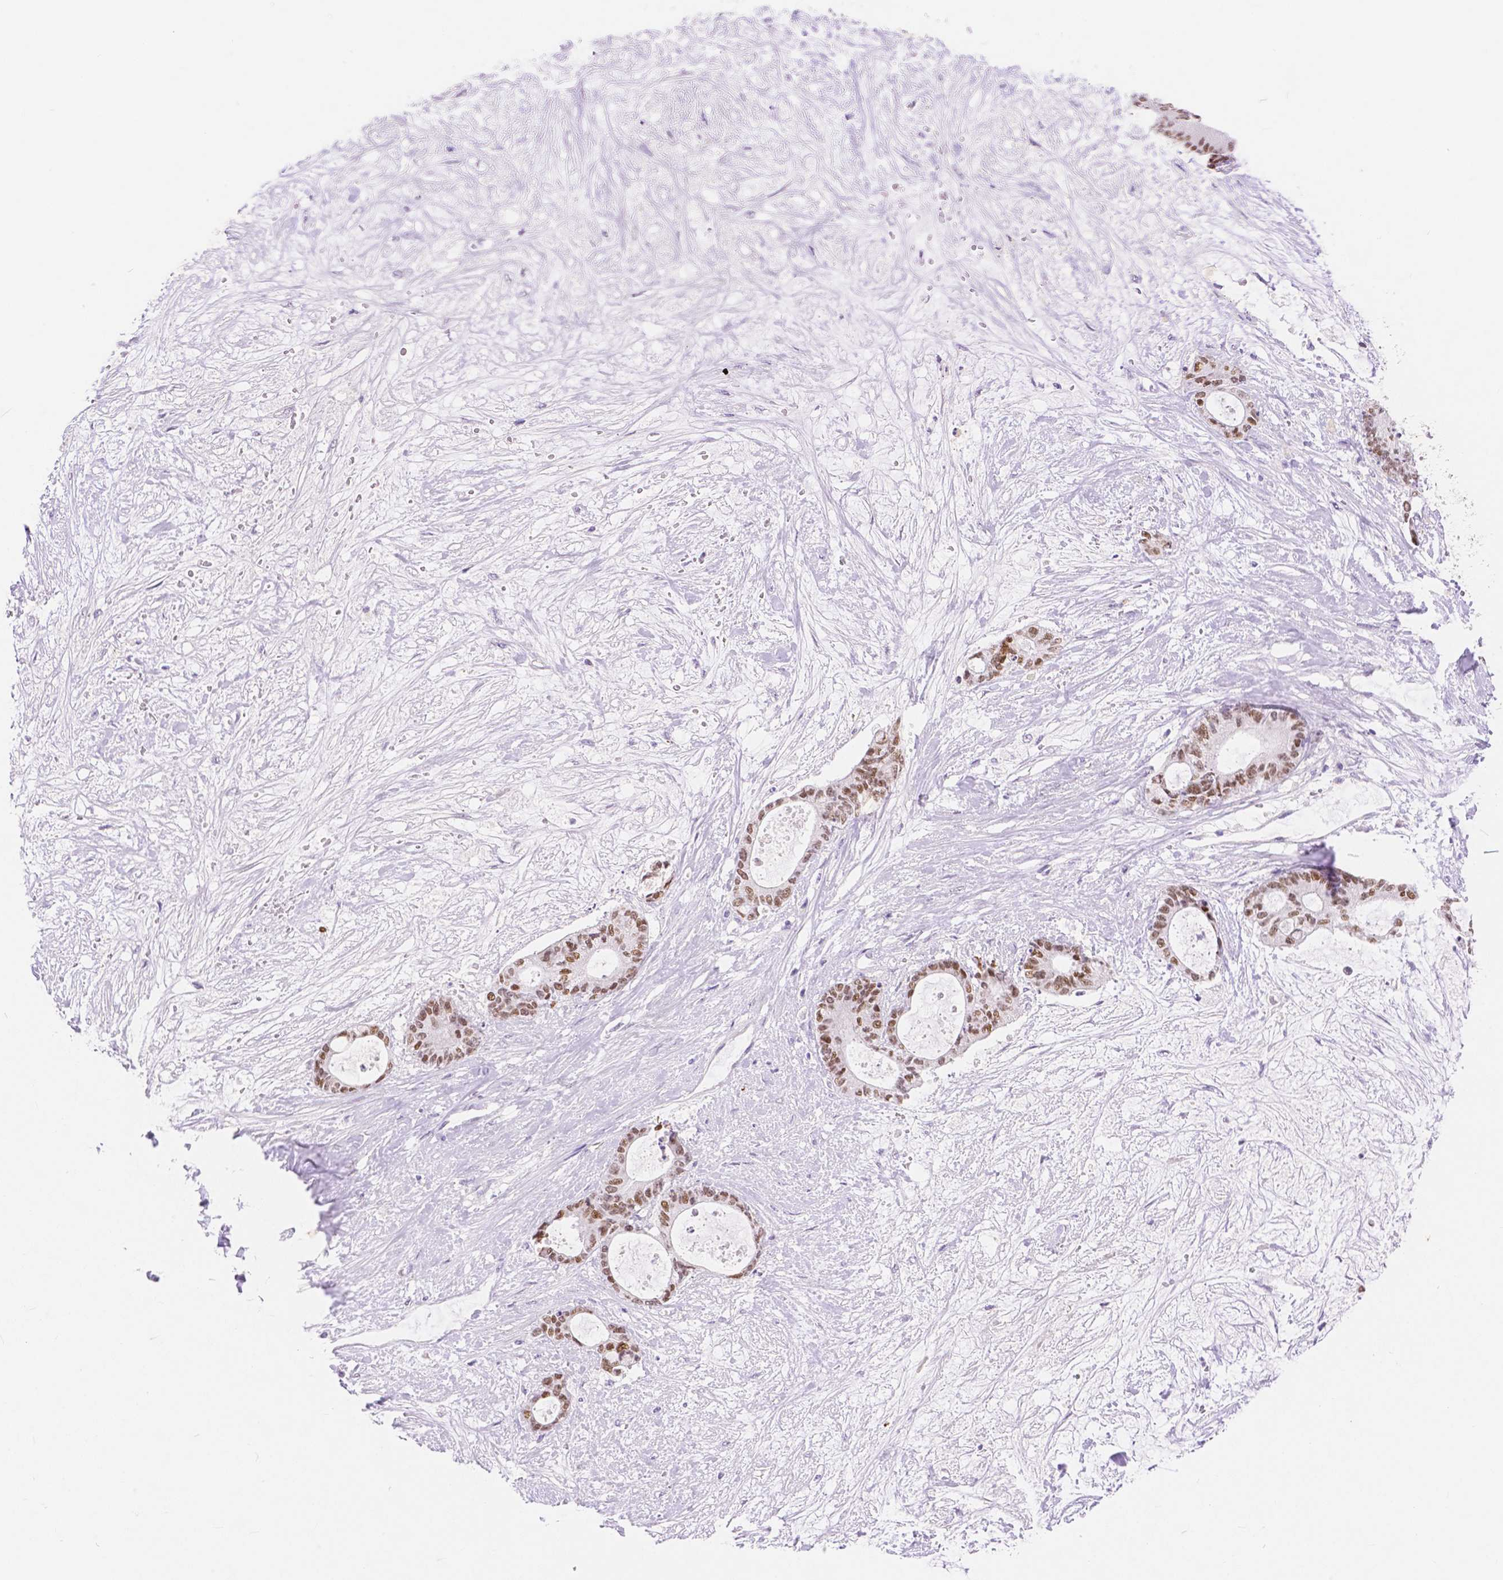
{"staining": {"intensity": "weak", "quantity": ">75%", "location": "nuclear"}, "tissue": "liver cancer", "cell_type": "Tumor cells", "image_type": "cancer", "snomed": [{"axis": "morphology", "description": "Normal tissue, NOS"}, {"axis": "morphology", "description": "Cholangiocarcinoma"}, {"axis": "topography", "description": "Liver"}, {"axis": "topography", "description": "Peripheral nerve tissue"}], "caption": "IHC staining of liver cancer (cholangiocarcinoma), which reveals low levels of weak nuclear positivity in about >75% of tumor cells indicating weak nuclear protein expression. The staining was performed using DAB (brown) for protein detection and nuclei were counterstained in hematoxylin (blue).", "gene": "HNF1B", "patient": {"sex": "female", "age": 73}}